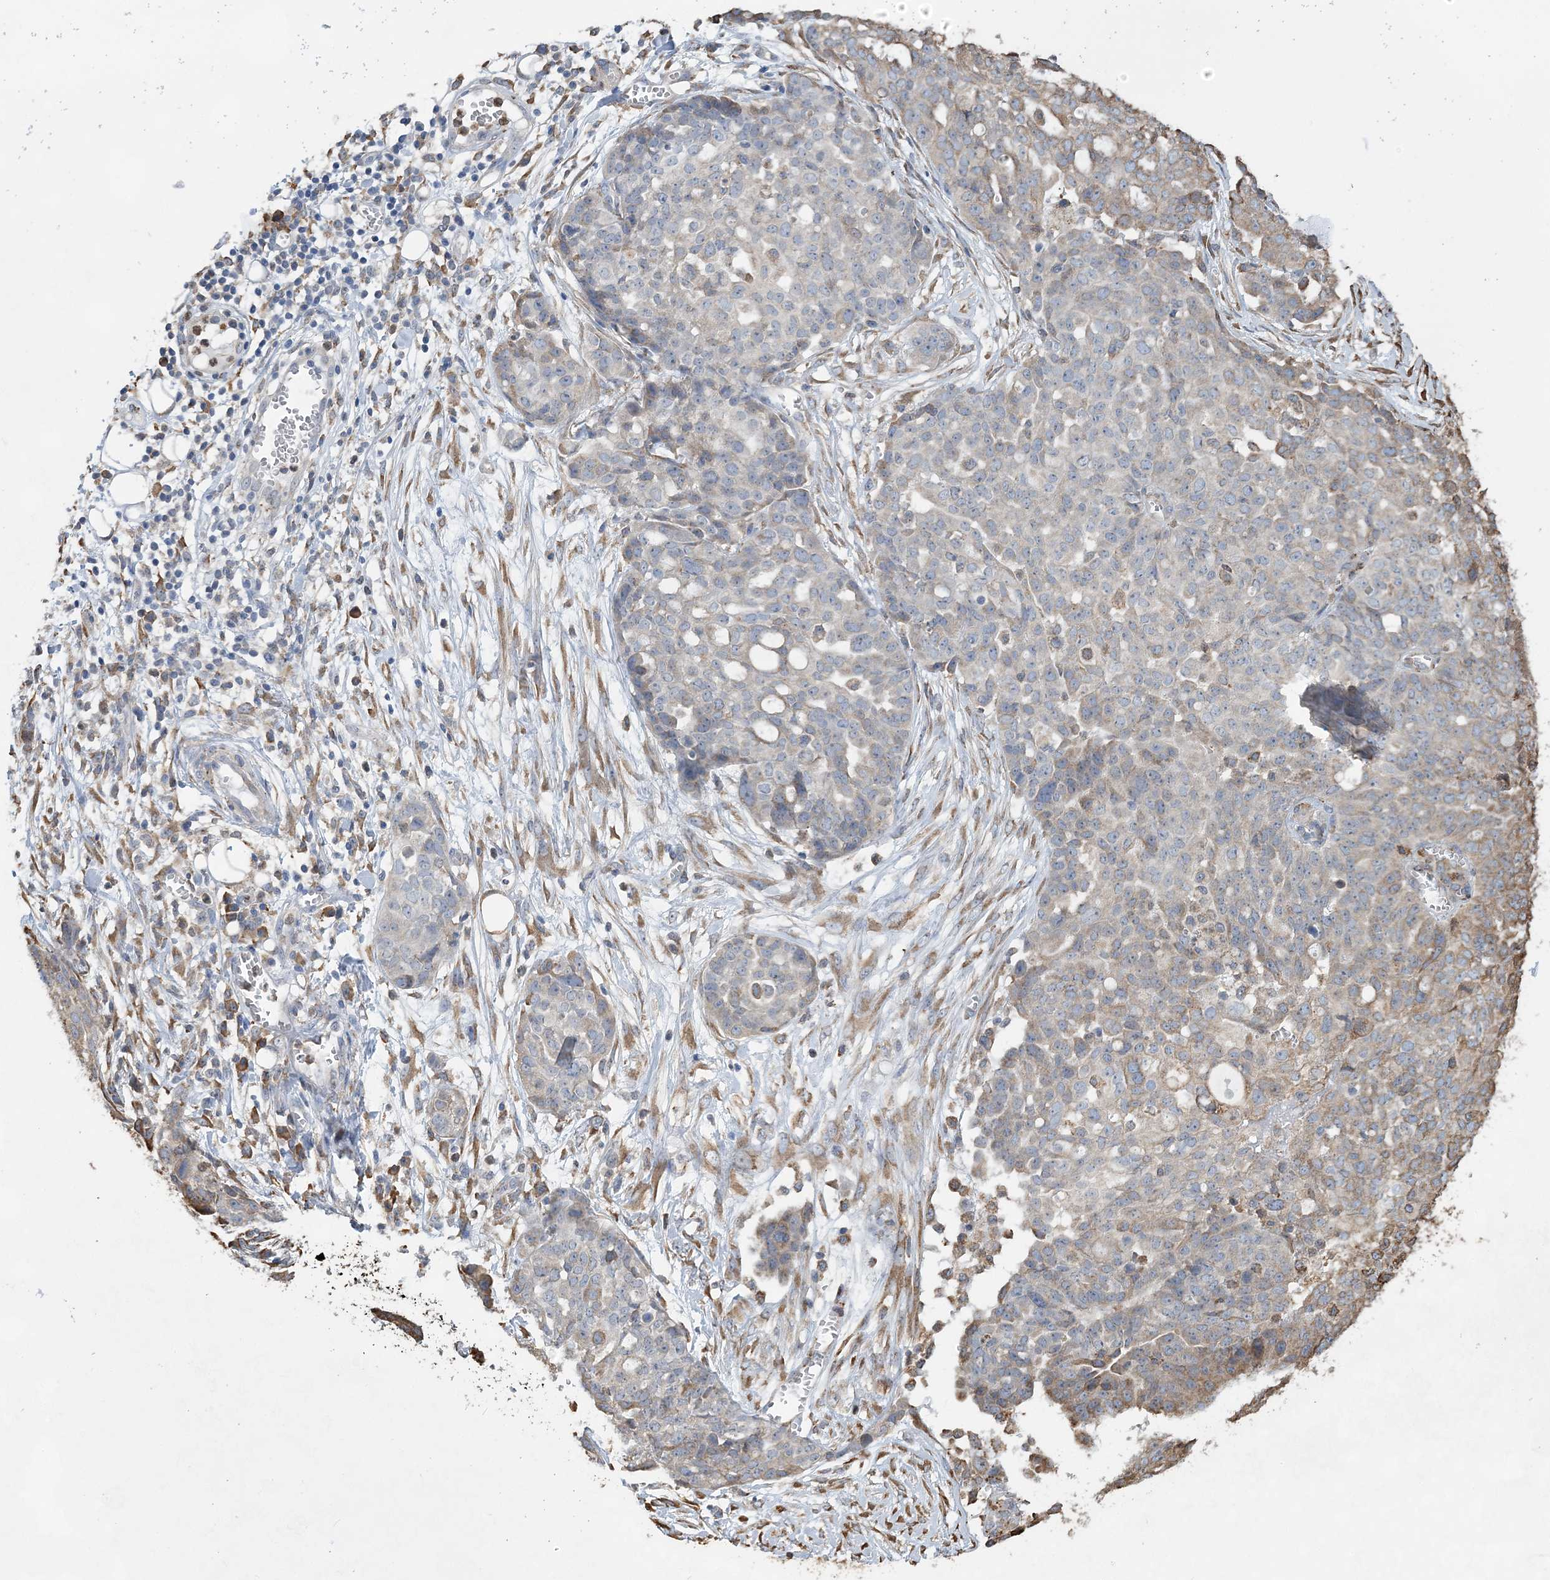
{"staining": {"intensity": "moderate", "quantity": "<25%", "location": "cytoplasmic/membranous"}, "tissue": "ovarian cancer", "cell_type": "Tumor cells", "image_type": "cancer", "snomed": [{"axis": "morphology", "description": "Cystadenocarcinoma, serous, NOS"}, {"axis": "topography", "description": "Soft tissue"}, {"axis": "topography", "description": "Ovary"}], "caption": "Protein staining by immunohistochemistry (IHC) displays moderate cytoplasmic/membranous expression in about <25% of tumor cells in ovarian cancer.", "gene": "WDR12", "patient": {"sex": "female", "age": 57}}